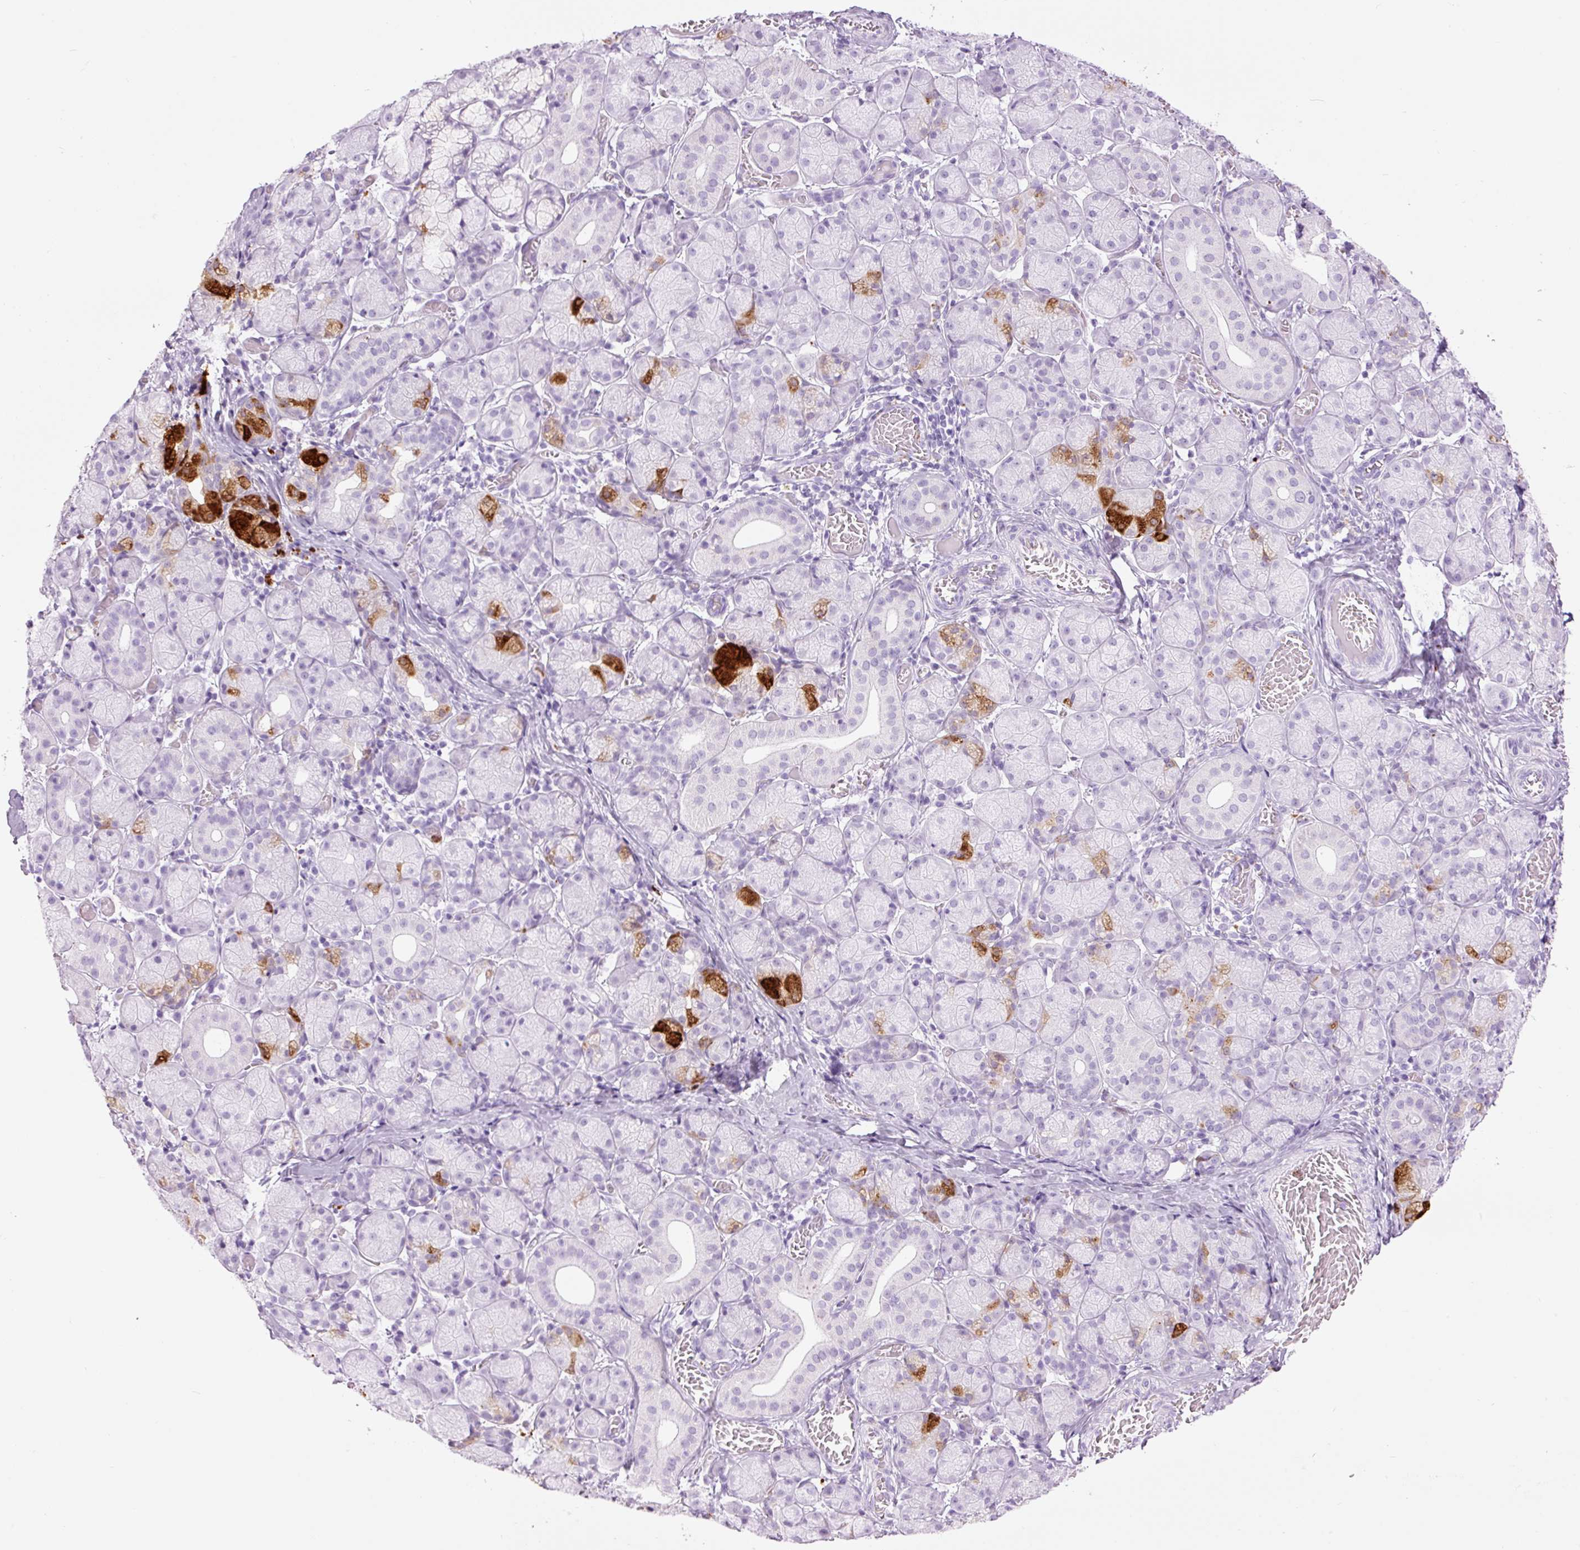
{"staining": {"intensity": "strong", "quantity": "<25%", "location": "cytoplasmic/membranous"}, "tissue": "salivary gland", "cell_type": "Glandular cells", "image_type": "normal", "snomed": [{"axis": "morphology", "description": "Normal tissue, NOS"}, {"axis": "topography", "description": "Salivary gland"}], "caption": "High-power microscopy captured an immunohistochemistry micrograph of benign salivary gland, revealing strong cytoplasmic/membranous positivity in approximately <25% of glandular cells. The protein is stained brown, and the nuclei are stained in blue (DAB (3,3'-diaminobenzidine) IHC with brightfield microscopy, high magnification).", "gene": "LYZ", "patient": {"sex": "female", "age": 24}}